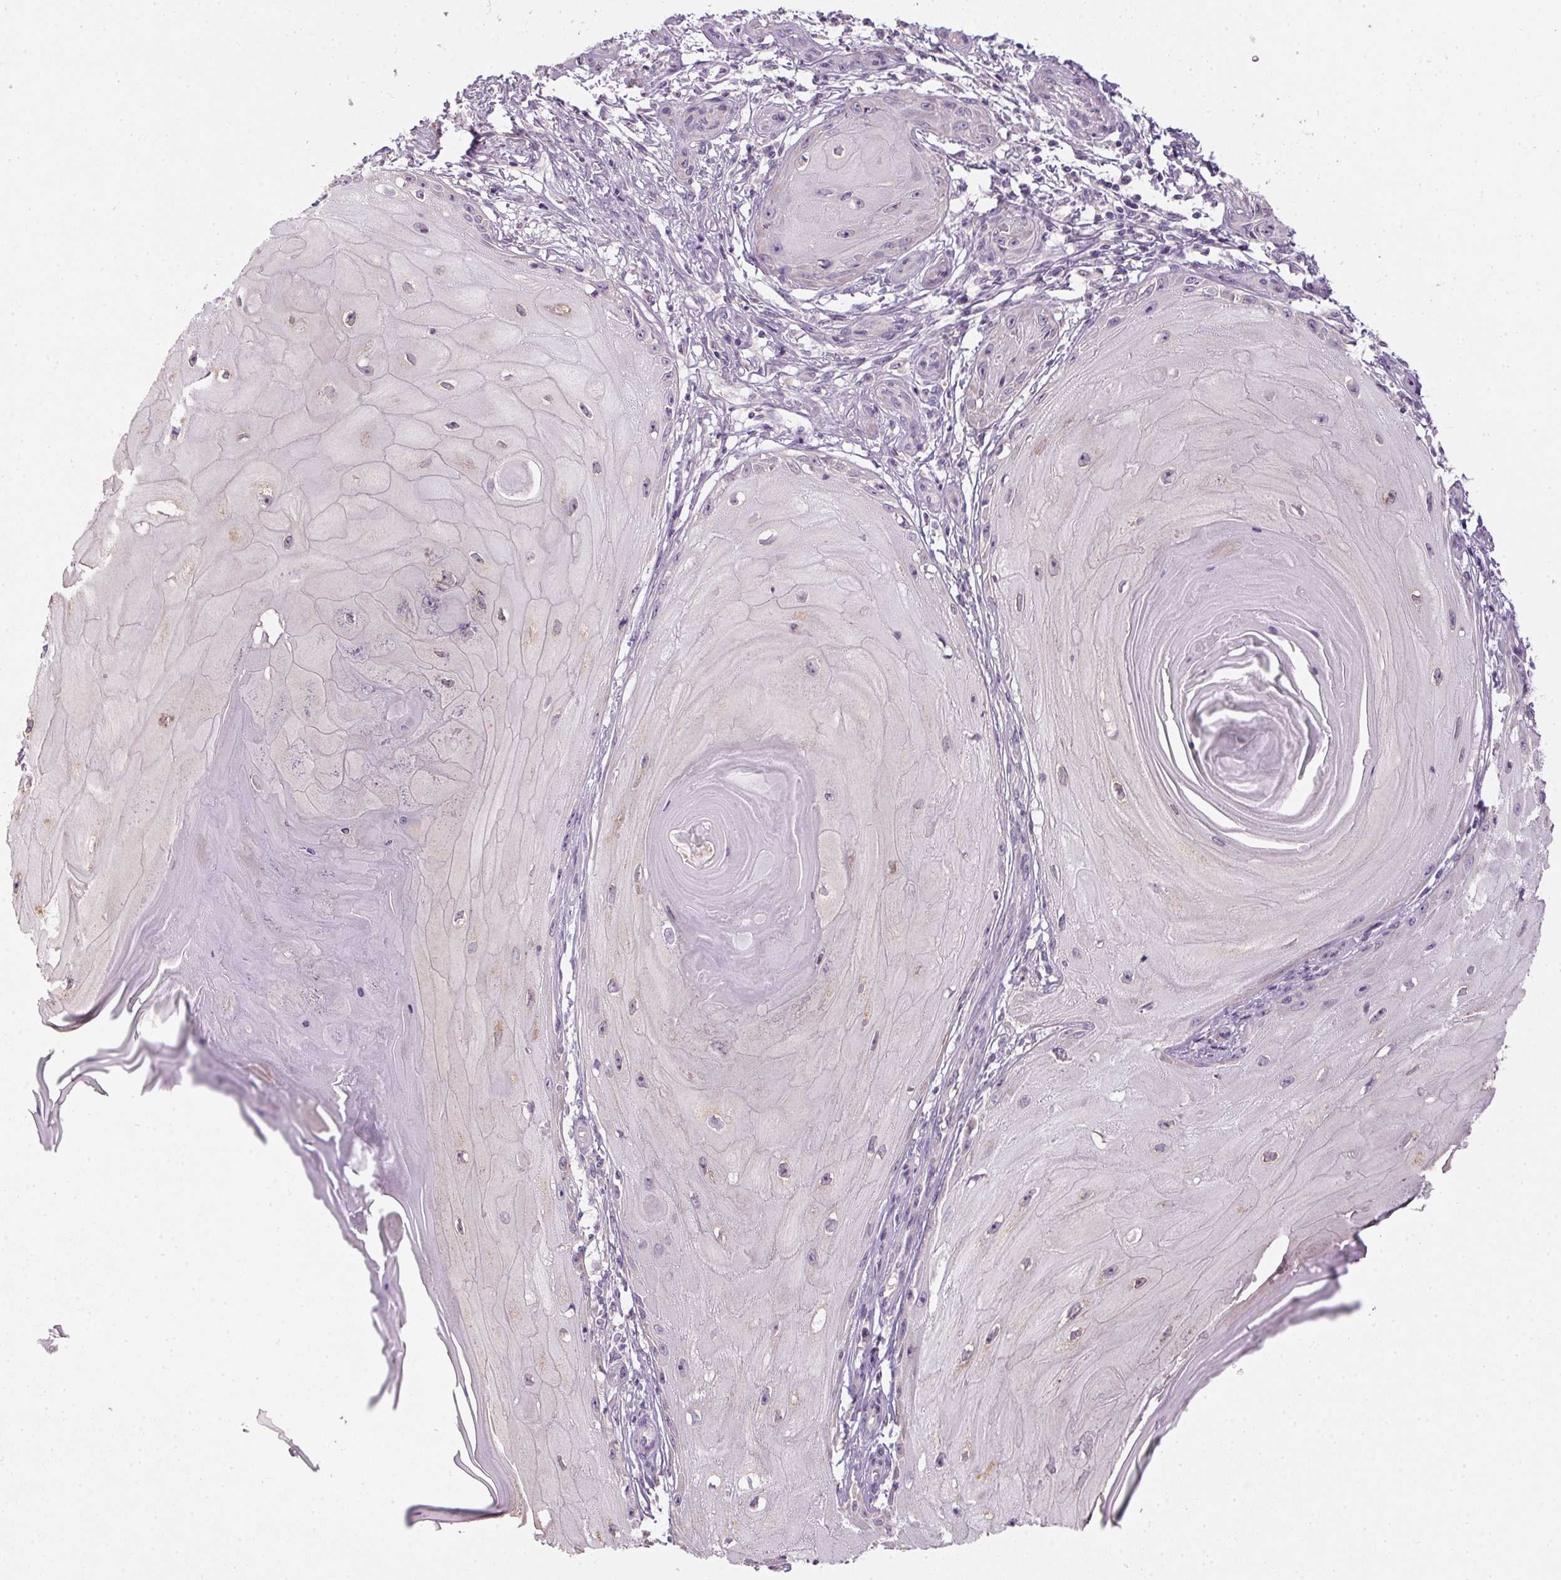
{"staining": {"intensity": "negative", "quantity": "none", "location": "none"}, "tissue": "skin cancer", "cell_type": "Tumor cells", "image_type": "cancer", "snomed": [{"axis": "morphology", "description": "Squamous cell carcinoma, NOS"}, {"axis": "topography", "description": "Skin"}], "caption": "Squamous cell carcinoma (skin) stained for a protein using immunohistochemistry (IHC) demonstrates no positivity tumor cells.", "gene": "SPACA9", "patient": {"sex": "female", "age": 77}}